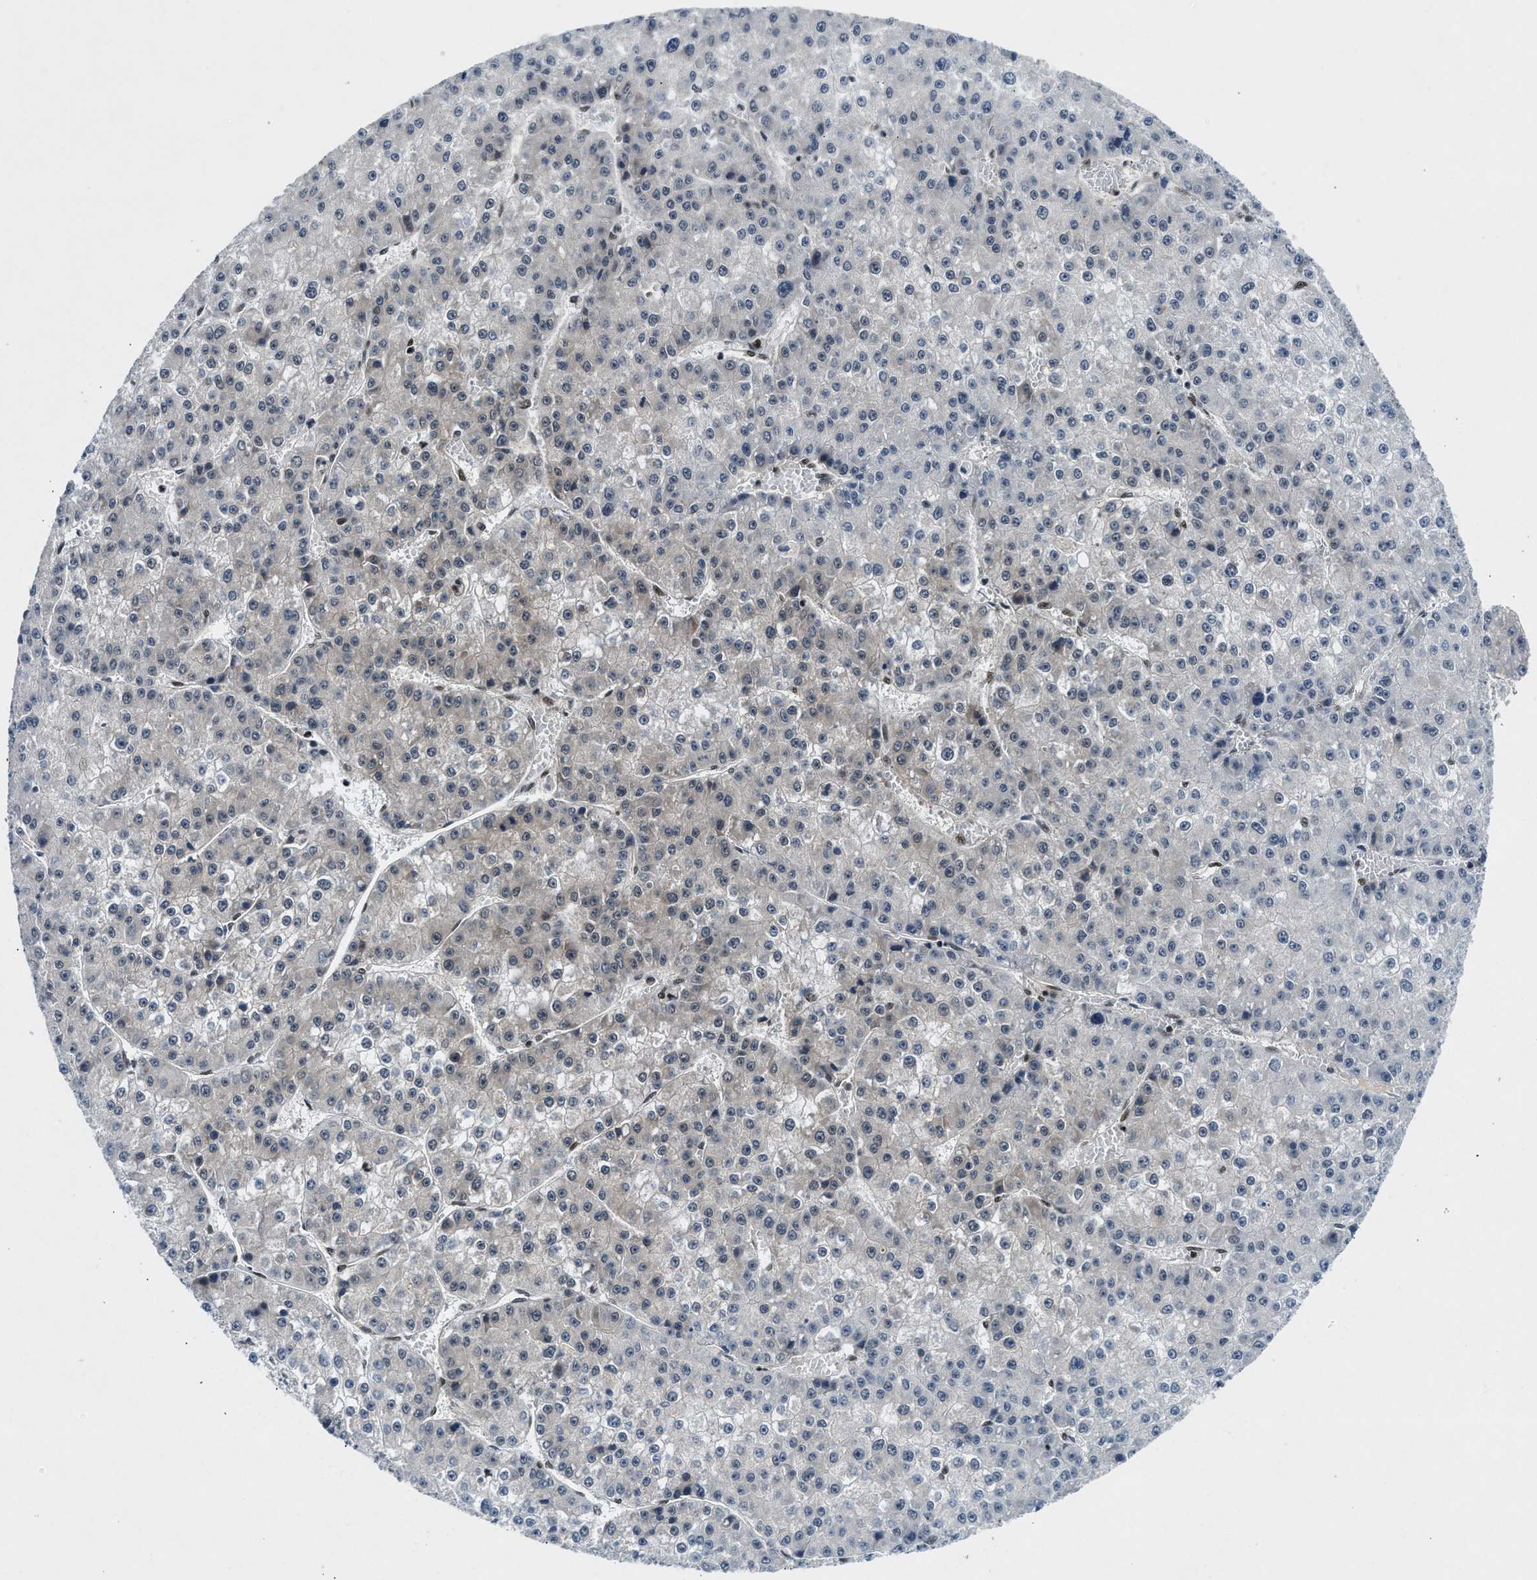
{"staining": {"intensity": "negative", "quantity": "none", "location": "none"}, "tissue": "liver cancer", "cell_type": "Tumor cells", "image_type": "cancer", "snomed": [{"axis": "morphology", "description": "Carcinoma, Hepatocellular, NOS"}, {"axis": "topography", "description": "Liver"}], "caption": "Immunohistochemistry (IHC) micrograph of human liver cancer (hepatocellular carcinoma) stained for a protein (brown), which demonstrates no positivity in tumor cells. (DAB (3,3'-diaminobenzidine) immunohistochemistry, high magnification).", "gene": "NCOA1", "patient": {"sex": "female", "age": 73}}